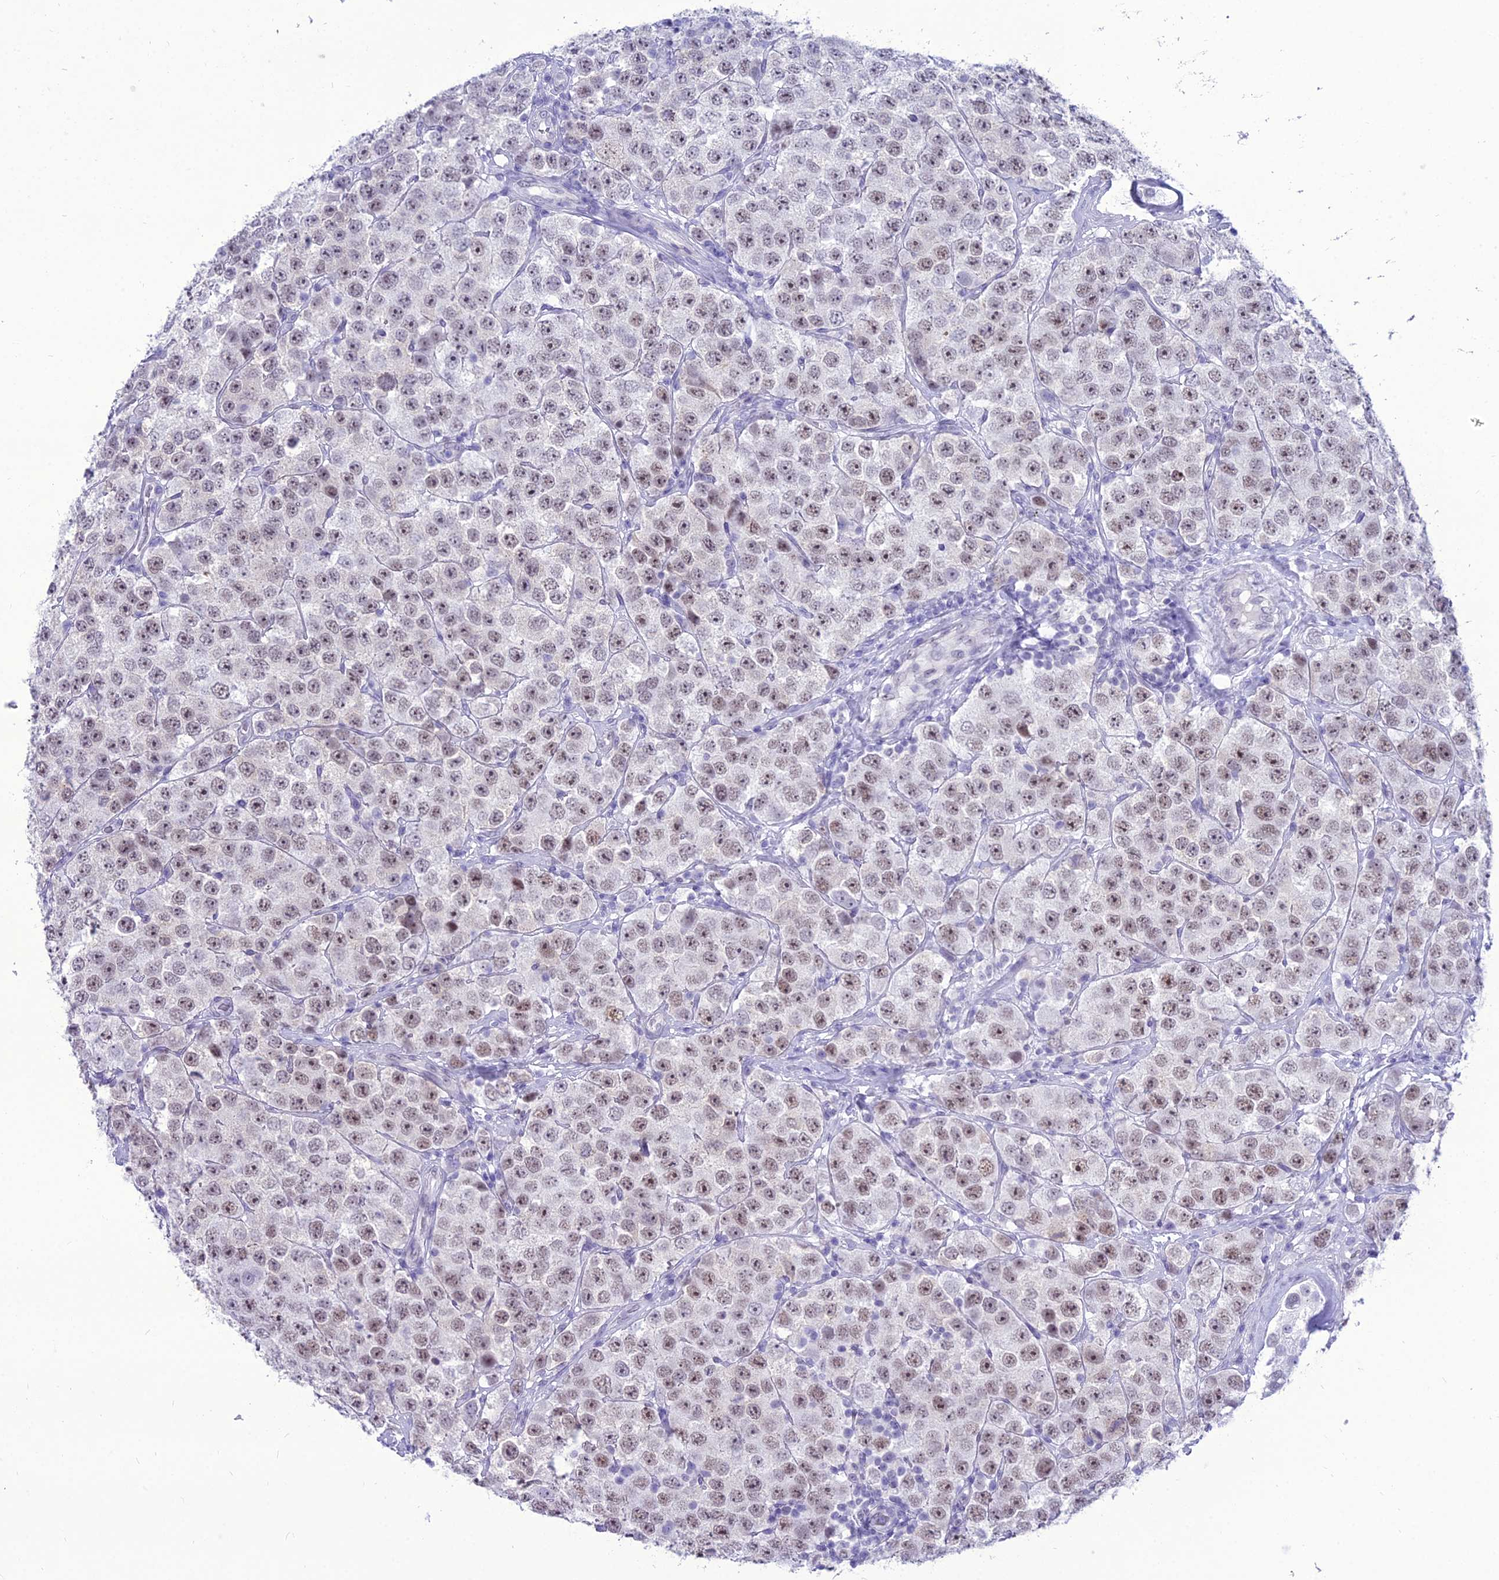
{"staining": {"intensity": "weak", "quantity": ">75%", "location": "nuclear"}, "tissue": "testis cancer", "cell_type": "Tumor cells", "image_type": "cancer", "snomed": [{"axis": "morphology", "description": "Seminoma, NOS"}, {"axis": "topography", "description": "Testis"}], "caption": "A low amount of weak nuclear positivity is seen in approximately >75% of tumor cells in testis seminoma tissue. The staining is performed using DAB (3,3'-diaminobenzidine) brown chromogen to label protein expression. The nuclei are counter-stained blue using hematoxylin.", "gene": "DHX40", "patient": {"sex": "male", "age": 28}}